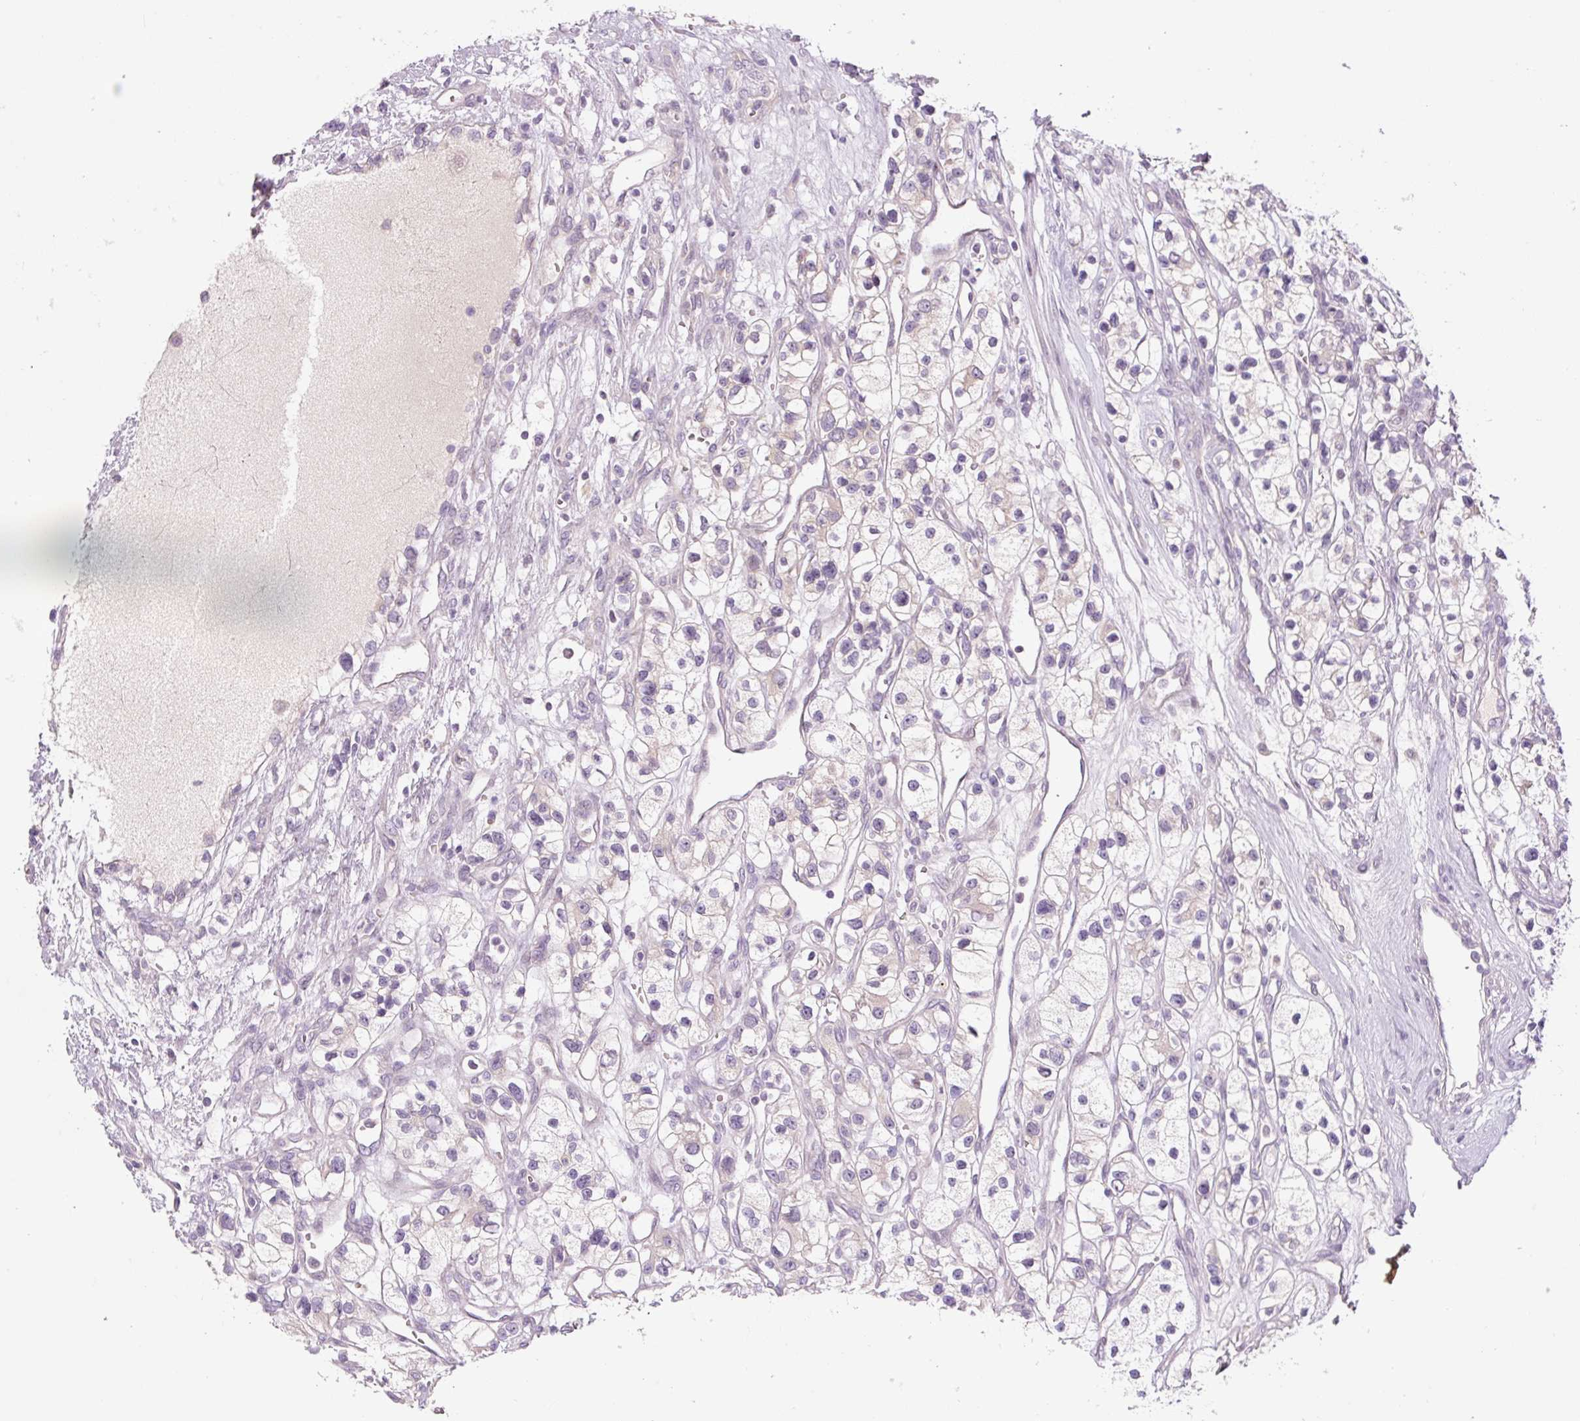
{"staining": {"intensity": "weak", "quantity": "<25%", "location": "cytoplasmic/membranous"}, "tissue": "renal cancer", "cell_type": "Tumor cells", "image_type": "cancer", "snomed": [{"axis": "morphology", "description": "Adenocarcinoma, NOS"}, {"axis": "topography", "description": "Kidney"}], "caption": "Image shows no protein staining in tumor cells of renal cancer tissue.", "gene": "YIF1B", "patient": {"sex": "female", "age": 57}}